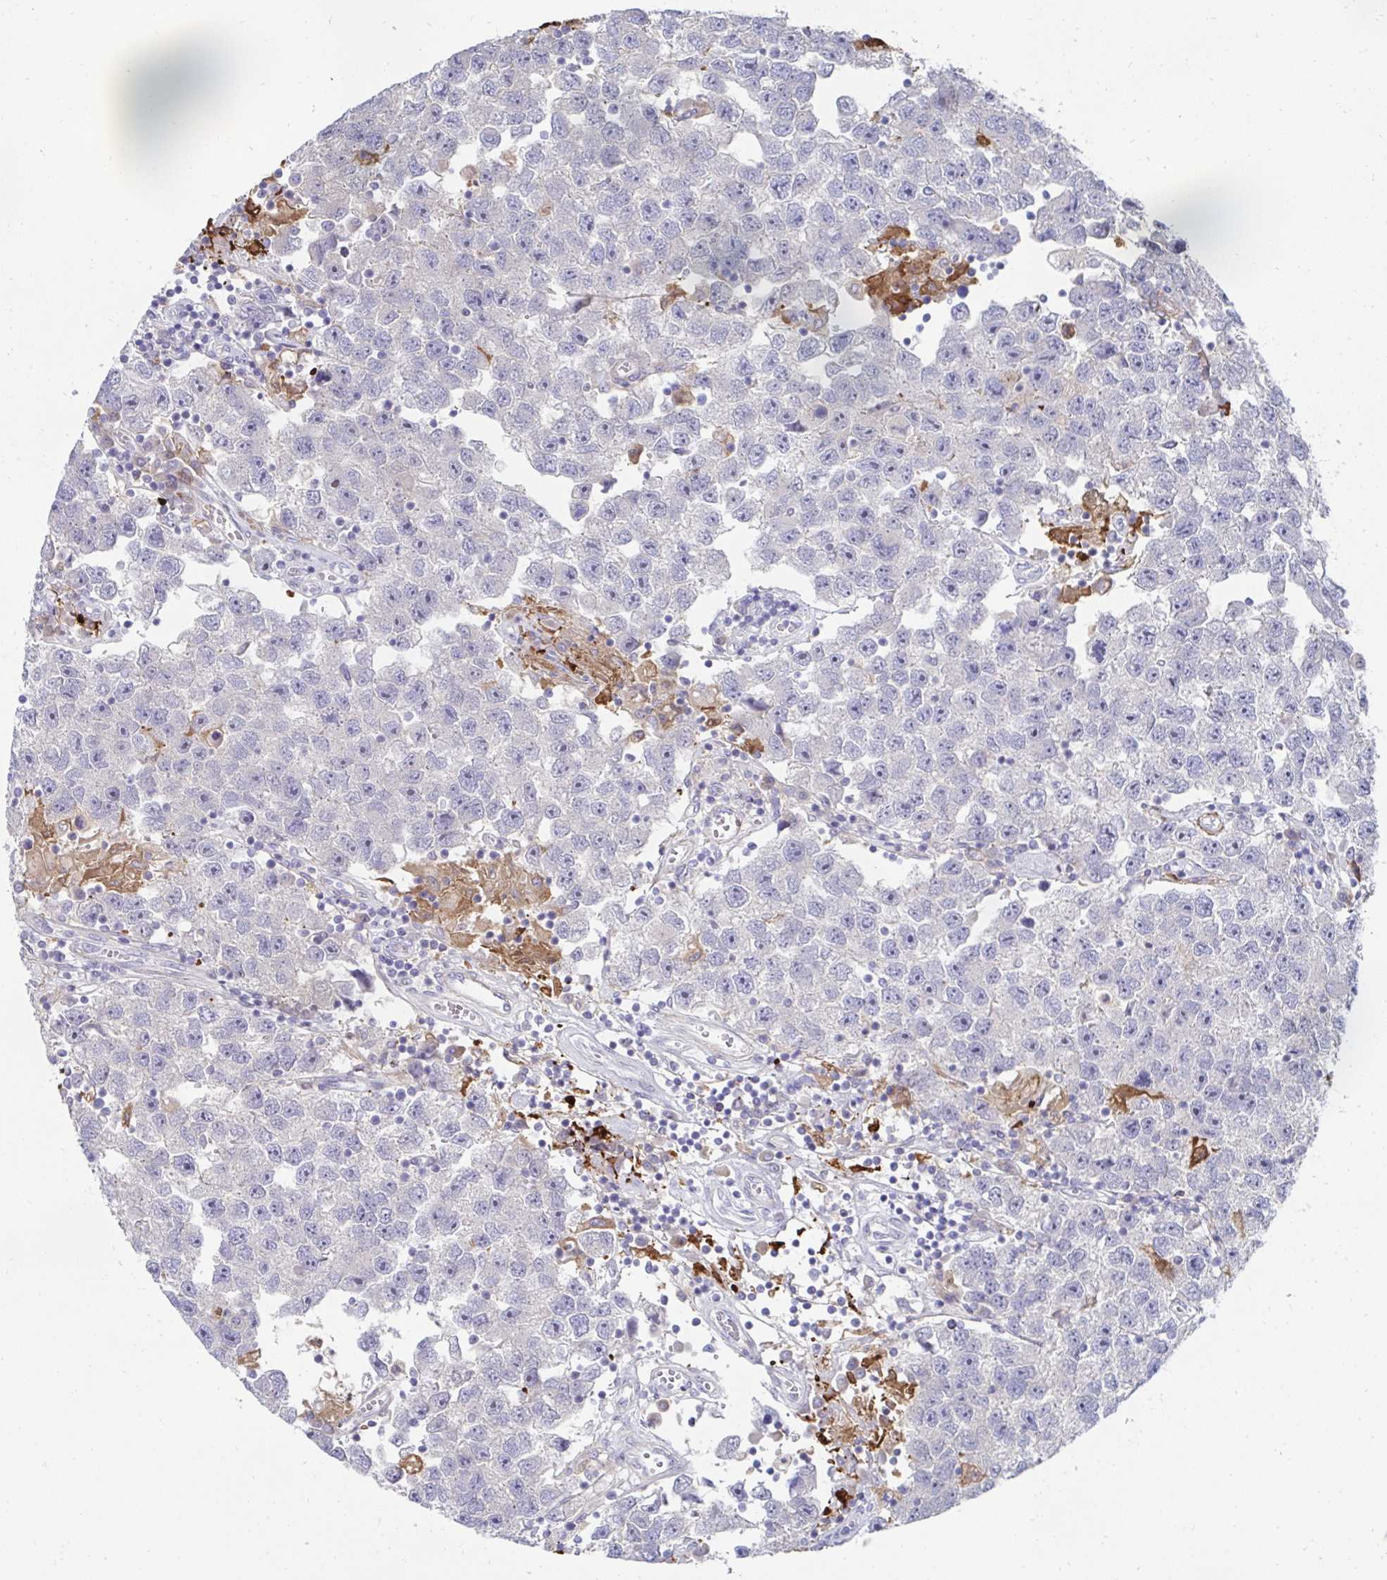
{"staining": {"intensity": "negative", "quantity": "none", "location": "none"}, "tissue": "testis cancer", "cell_type": "Tumor cells", "image_type": "cancer", "snomed": [{"axis": "morphology", "description": "Seminoma, NOS"}, {"axis": "topography", "description": "Testis"}], "caption": "A high-resolution image shows immunohistochemistry staining of seminoma (testis), which exhibits no significant expression in tumor cells. Nuclei are stained in blue.", "gene": "FBXL13", "patient": {"sex": "male", "age": 26}}